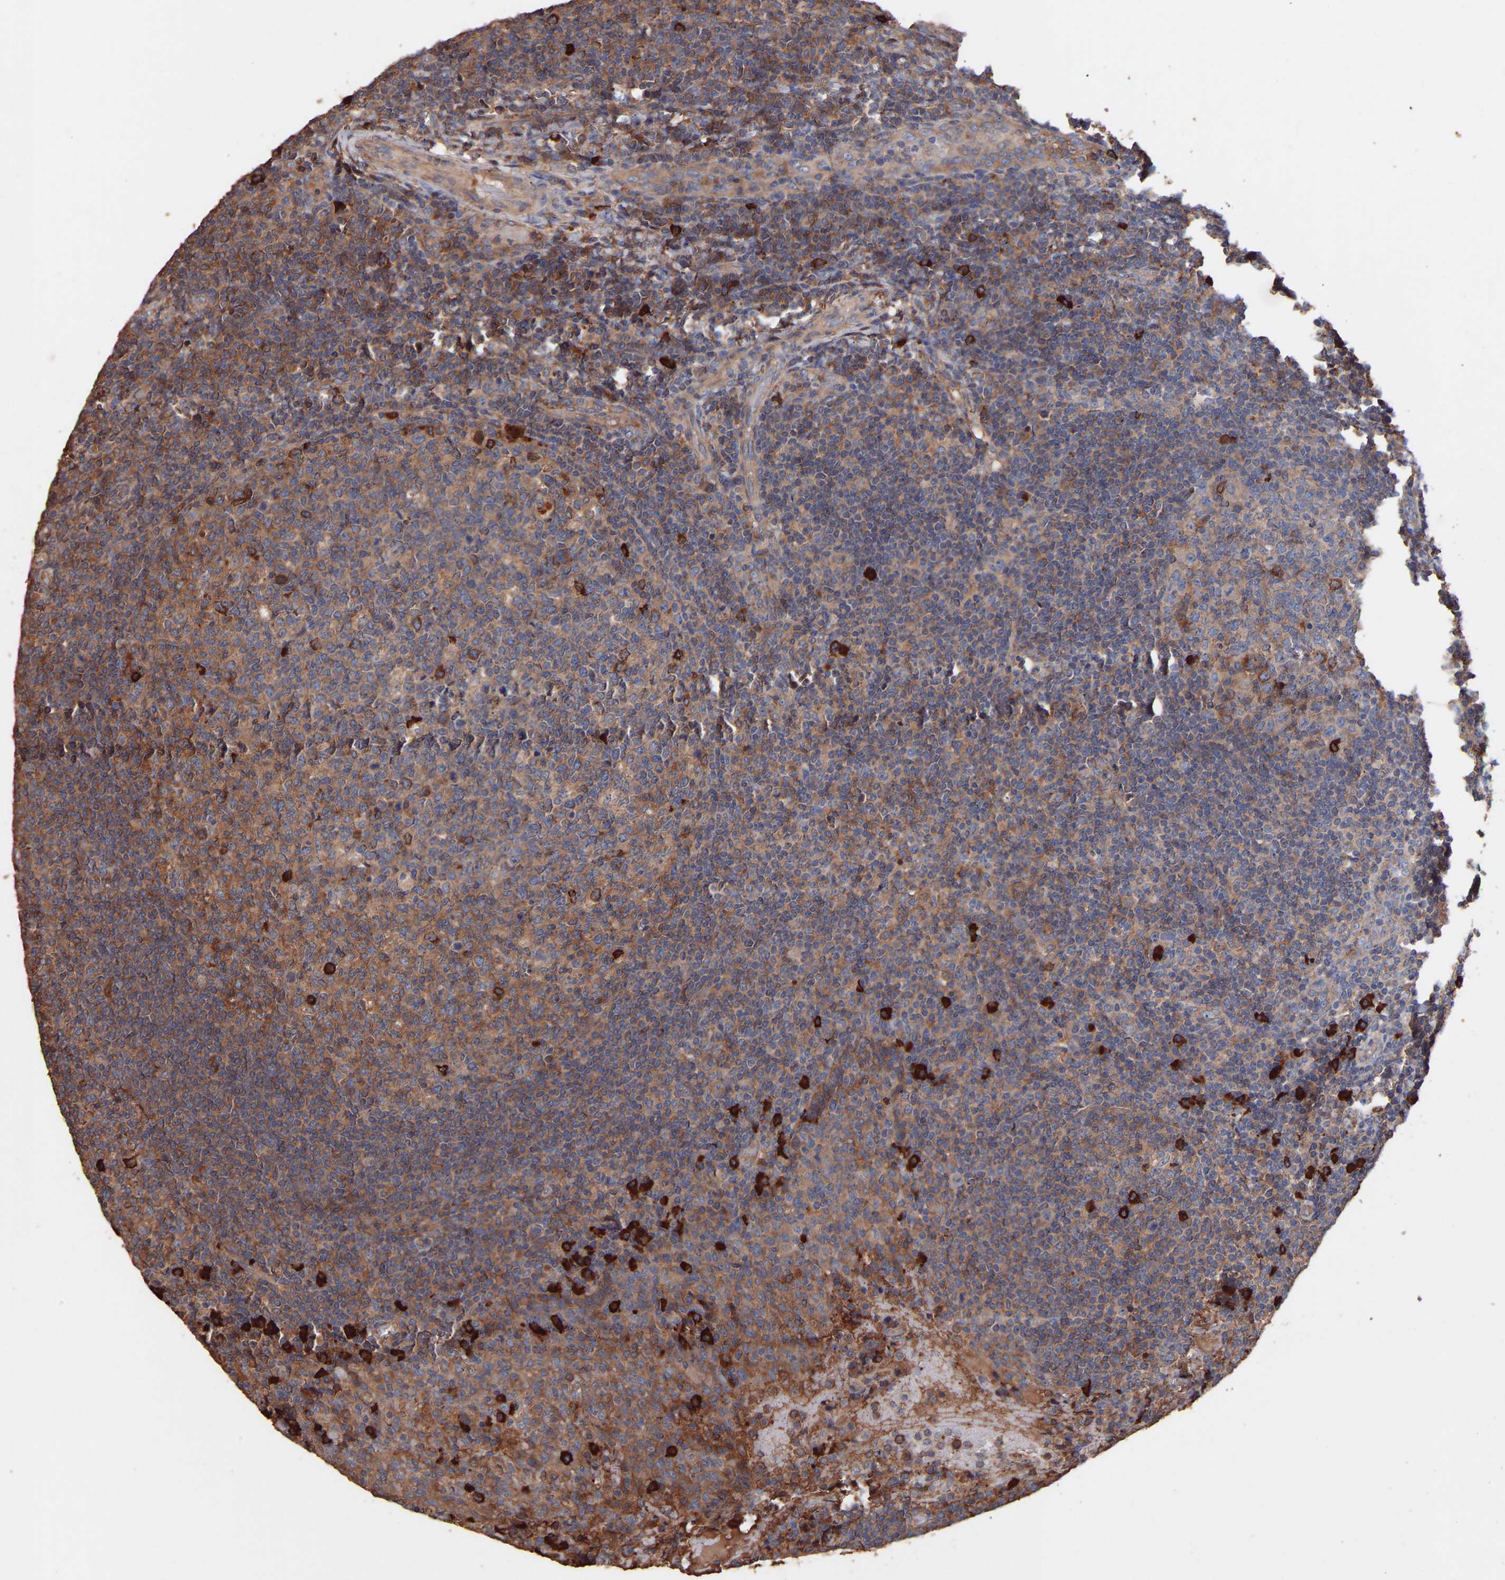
{"staining": {"intensity": "strong", "quantity": "25%-75%", "location": "cytoplasmic/membranous"}, "tissue": "tonsil", "cell_type": "Germinal center cells", "image_type": "normal", "snomed": [{"axis": "morphology", "description": "Normal tissue, NOS"}, {"axis": "topography", "description": "Tonsil"}], "caption": "Strong cytoplasmic/membranous staining is present in approximately 25%-75% of germinal center cells in benign tonsil.", "gene": "TMEM268", "patient": {"sex": "female", "age": 19}}